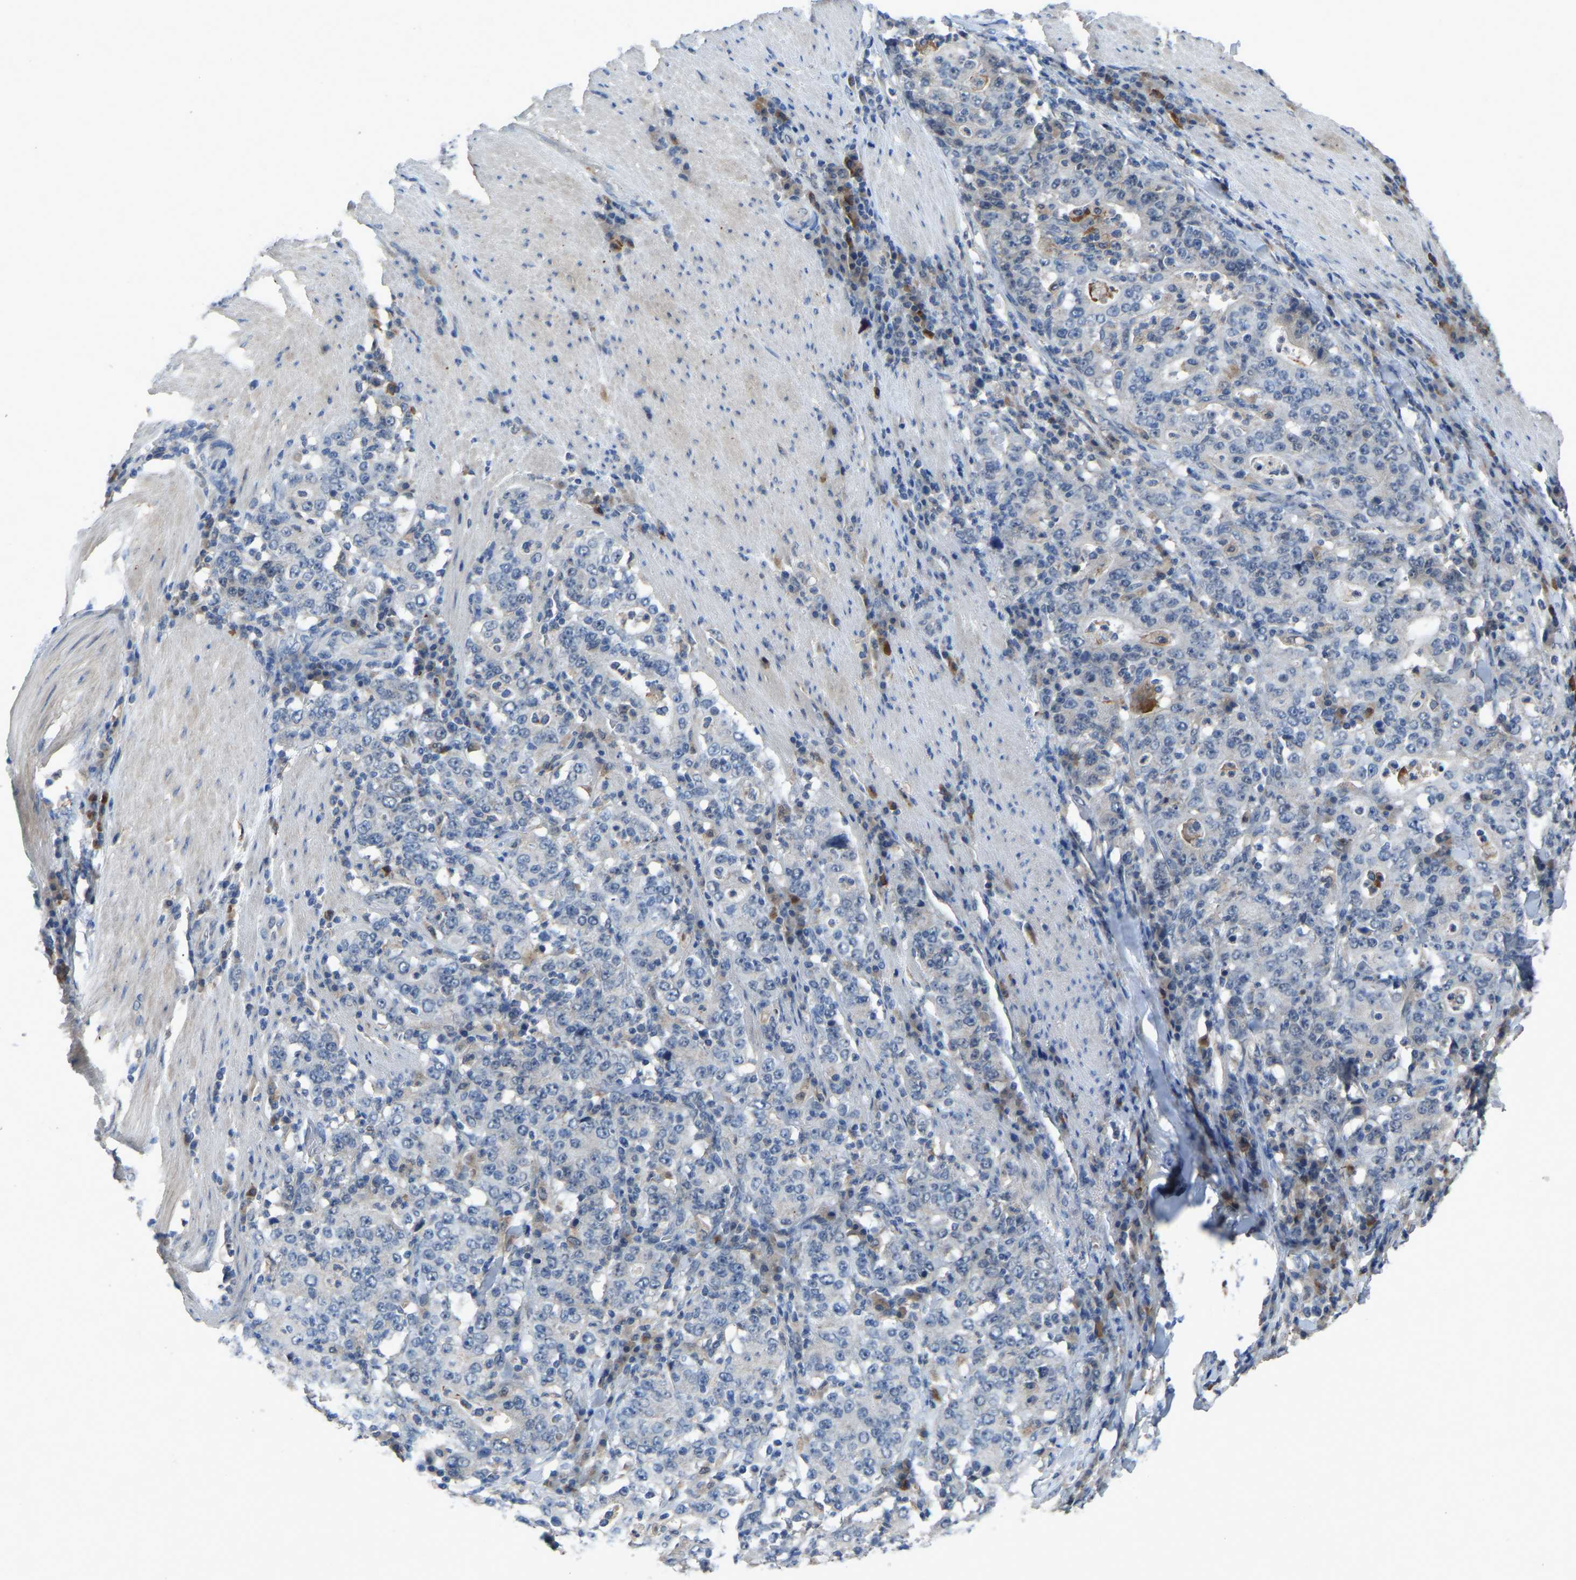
{"staining": {"intensity": "negative", "quantity": "none", "location": "none"}, "tissue": "stomach cancer", "cell_type": "Tumor cells", "image_type": "cancer", "snomed": [{"axis": "morphology", "description": "Normal tissue, NOS"}, {"axis": "morphology", "description": "Adenocarcinoma, NOS"}, {"axis": "topography", "description": "Stomach, upper"}, {"axis": "topography", "description": "Stomach"}], "caption": "This is an IHC micrograph of stomach cancer. There is no expression in tumor cells.", "gene": "FHIT", "patient": {"sex": "male", "age": 59}}